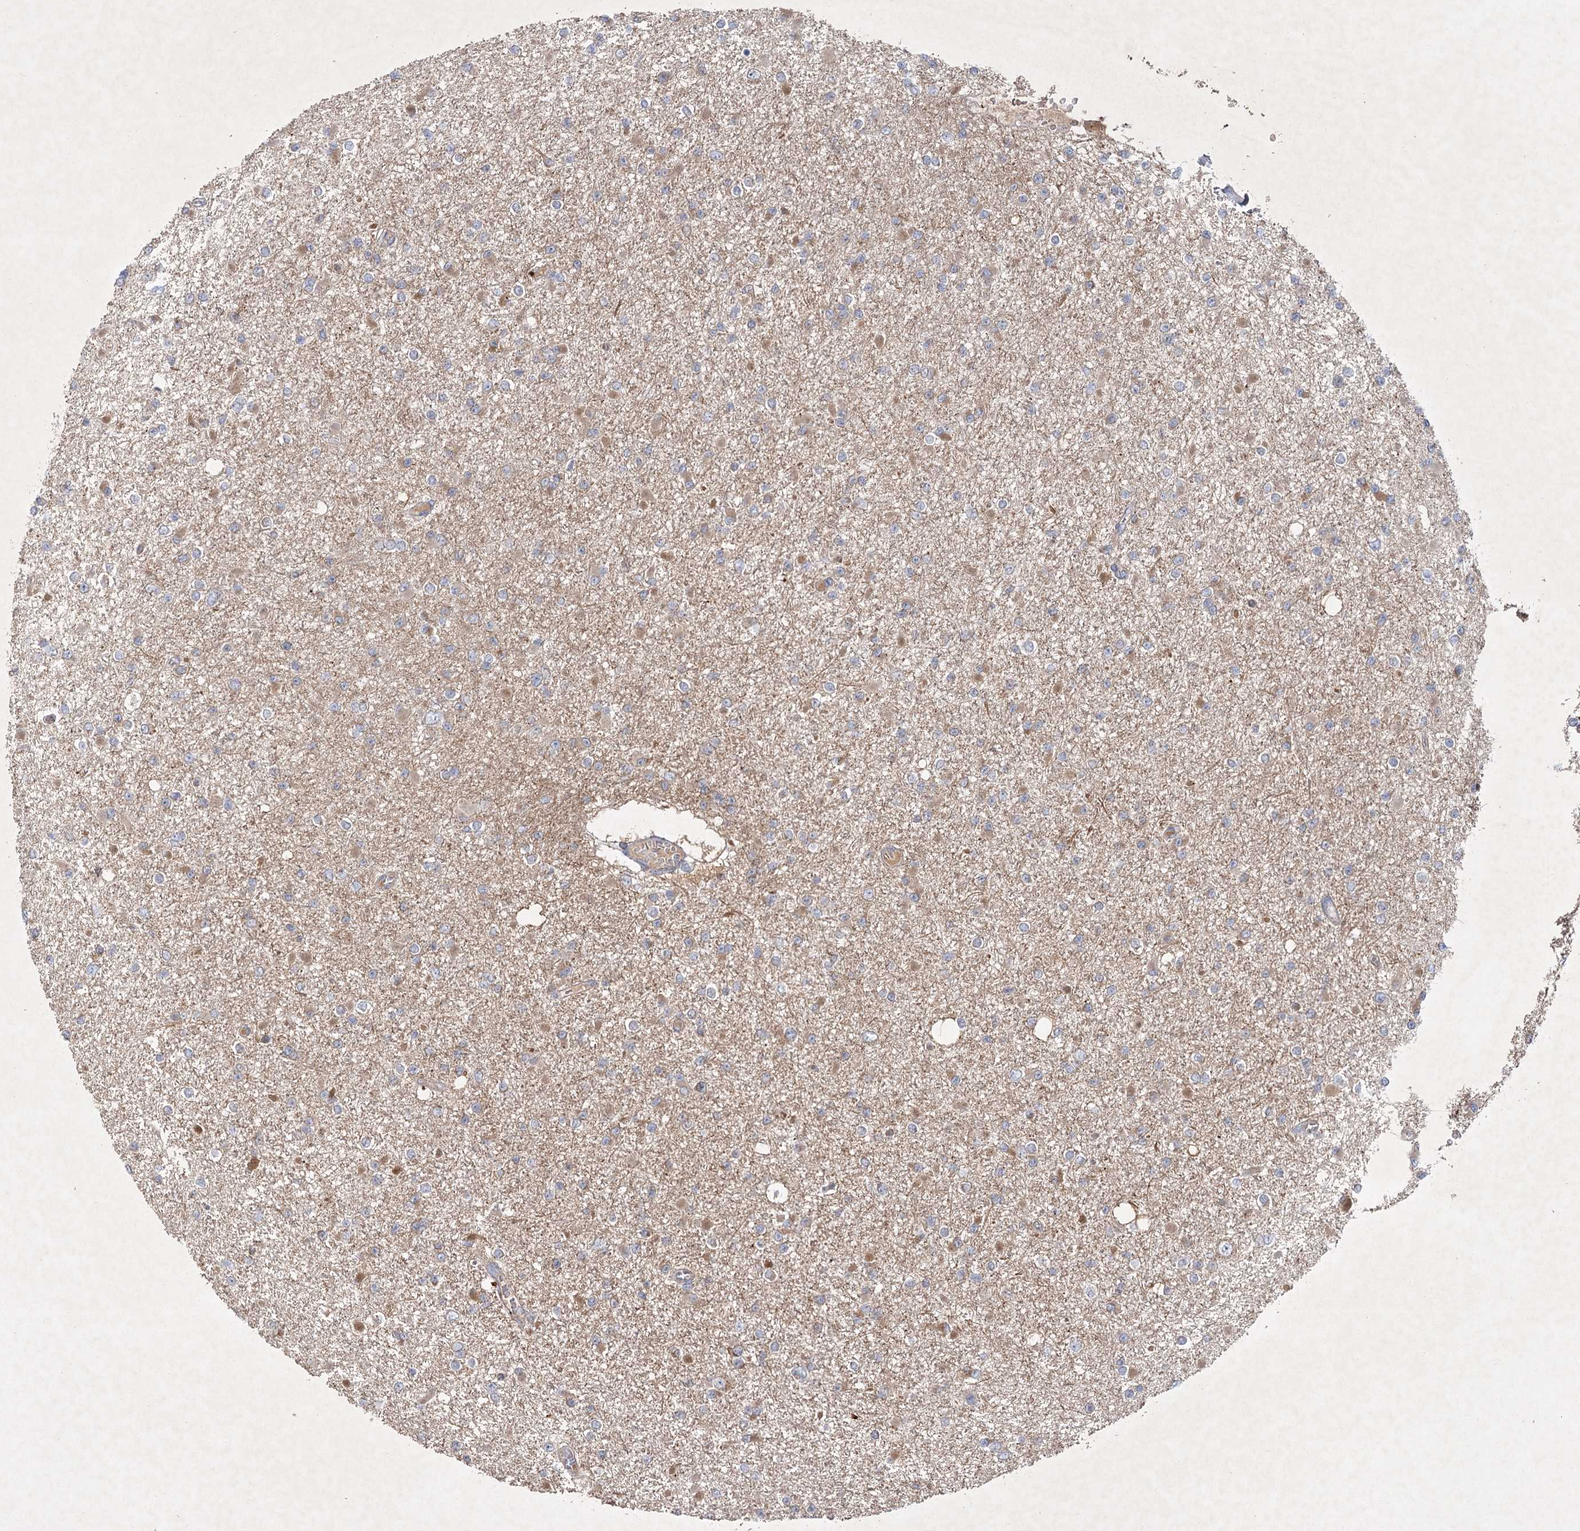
{"staining": {"intensity": "weak", "quantity": "25%-75%", "location": "cytoplasmic/membranous"}, "tissue": "glioma", "cell_type": "Tumor cells", "image_type": "cancer", "snomed": [{"axis": "morphology", "description": "Glioma, malignant, Low grade"}, {"axis": "topography", "description": "Brain"}], "caption": "Immunohistochemistry (IHC) (DAB (3,3'-diaminobenzidine)) staining of glioma demonstrates weak cytoplasmic/membranous protein positivity in about 25%-75% of tumor cells.", "gene": "MAP3K13", "patient": {"sex": "female", "age": 22}}